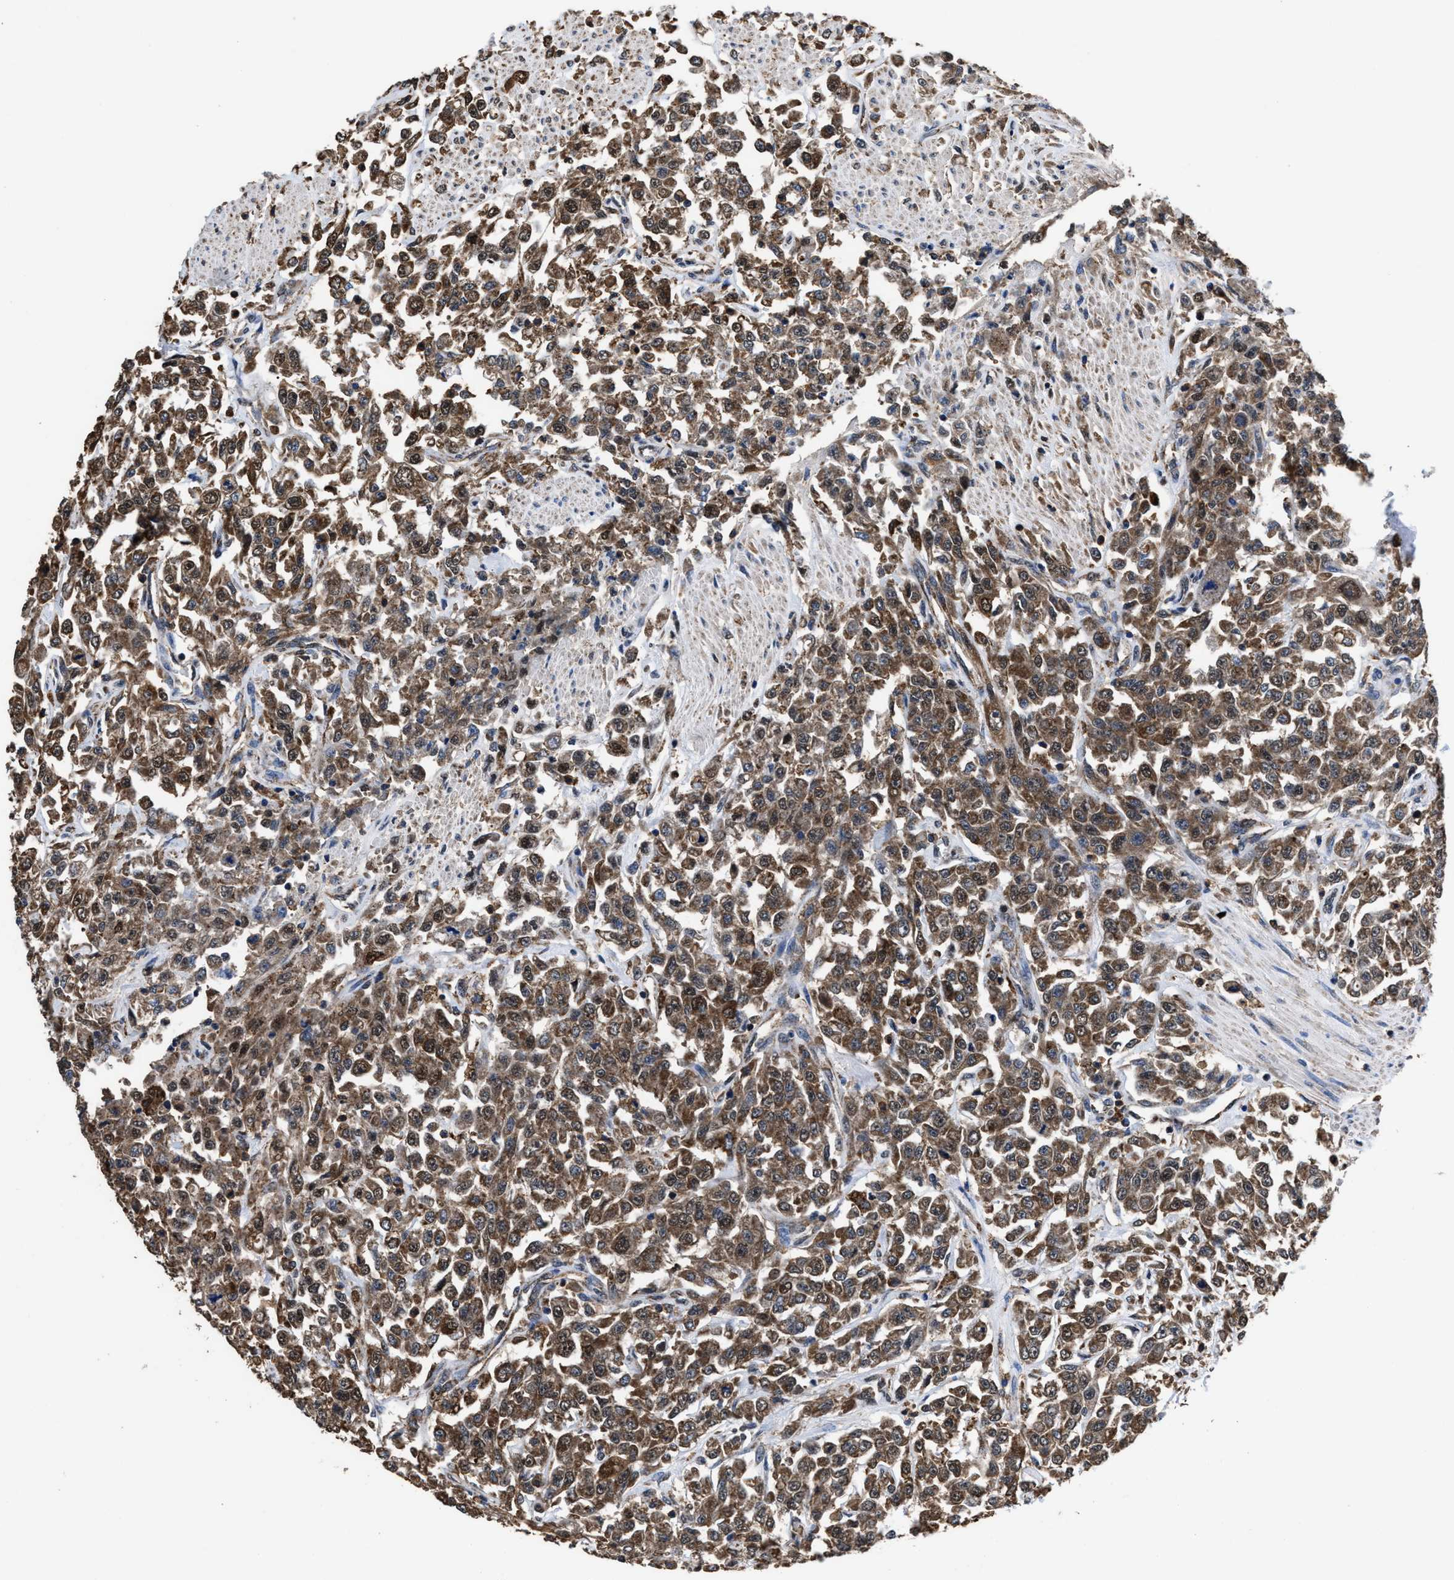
{"staining": {"intensity": "moderate", "quantity": ">75%", "location": "cytoplasmic/membranous"}, "tissue": "urothelial cancer", "cell_type": "Tumor cells", "image_type": "cancer", "snomed": [{"axis": "morphology", "description": "Urothelial carcinoma, High grade"}, {"axis": "topography", "description": "Urinary bladder"}], "caption": "Urothelial carcinoma (high-grade) was stained to show a protein in brown. There is medium levels of moderate cytoplasmic/membranous positivity in about >75% of tumor cells.", "gene": "ACLY", "patient": {"sex": "male", "age": 46}}